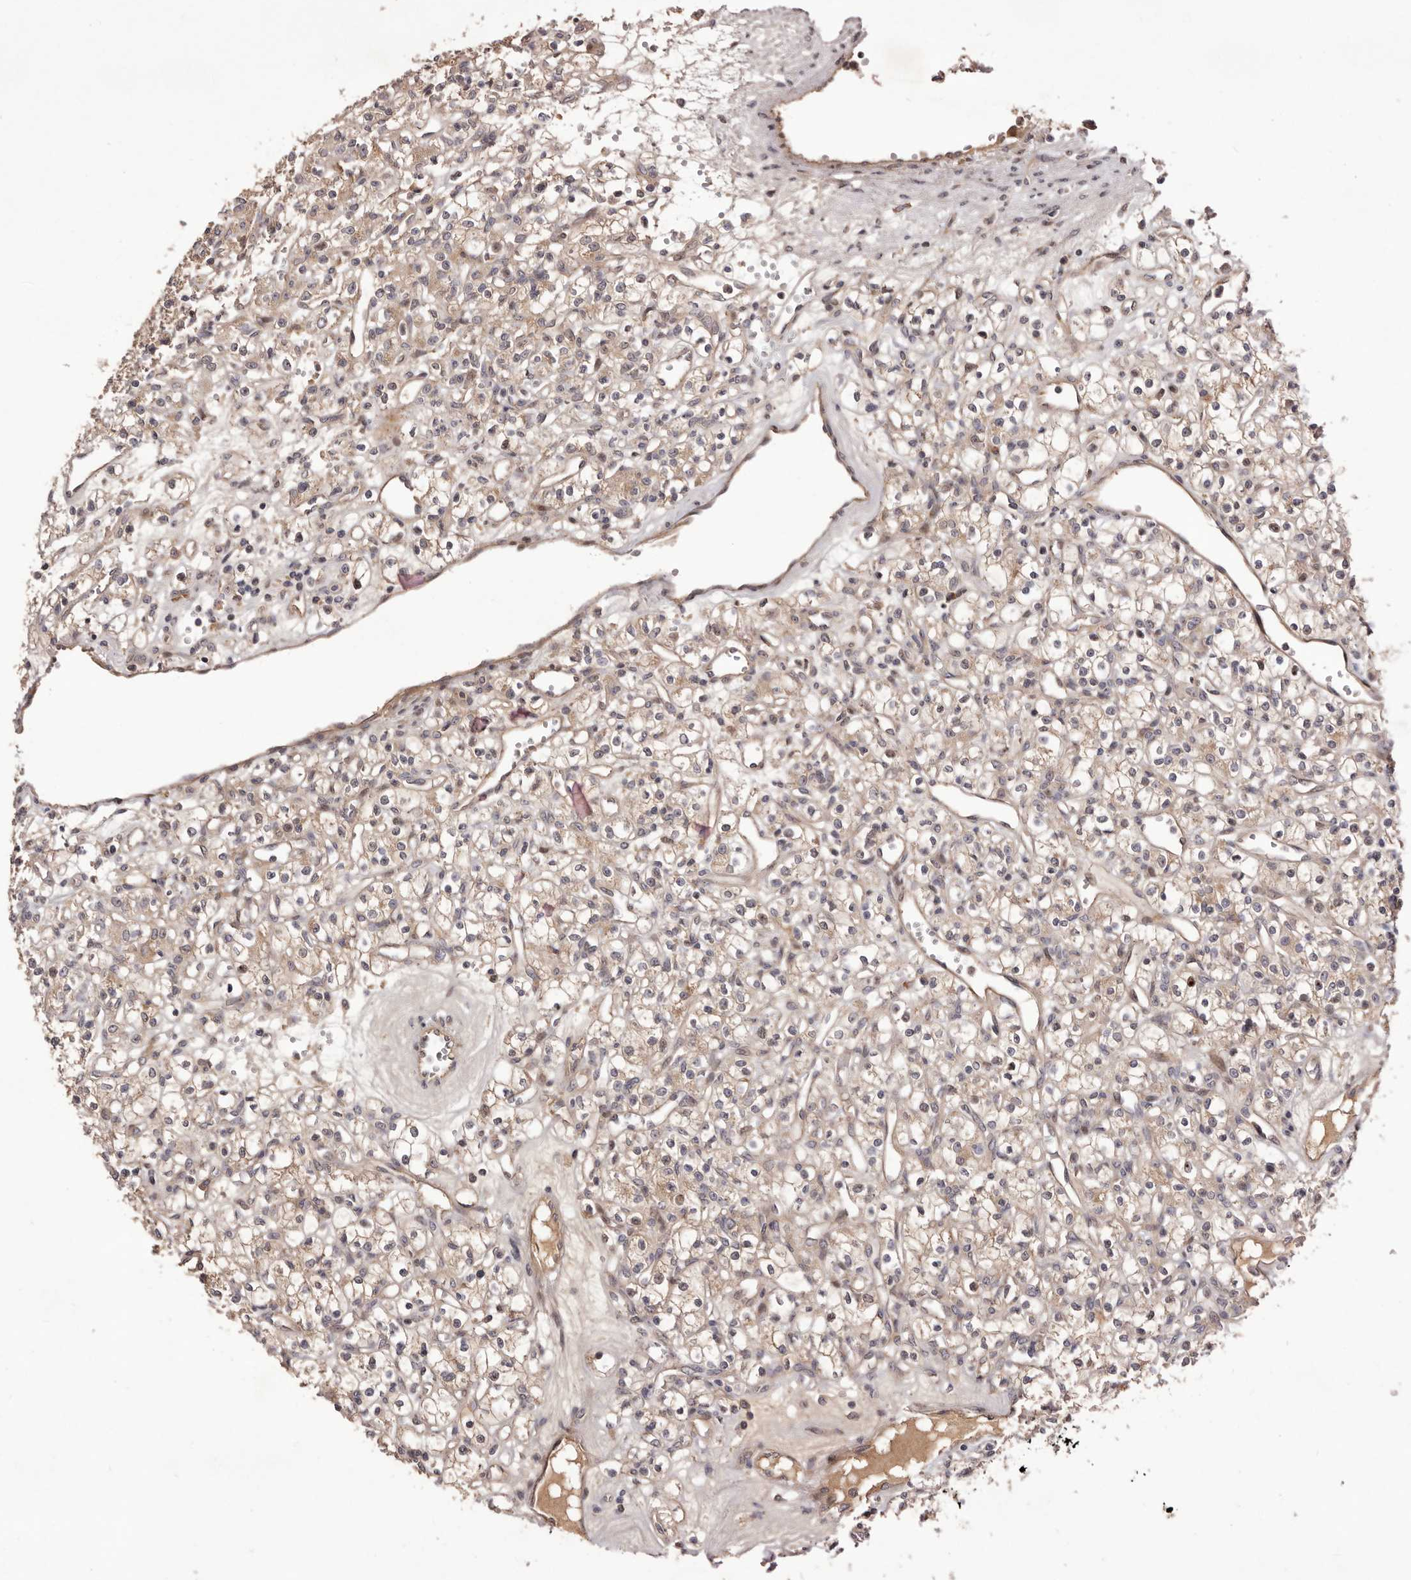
{"staining": {"intensity": "weak", "quantity": ">75%", "location": "cytoplasmic/membranous"}, "tissue": "renal cancer", "cell_type": "Tumor cells", "image_type": "cancer", "snomed": [{"axis": "morphology", "description": "Adenocarcinoma, NOS"}, {"axis": "topography", "description": "Kidney"}], "caption": "Immunohistochemical staining of renal cancer (adenocarcinoma) reveals weak cytoplasmic/membranous protein staining in about >75% of tumor cells. (Stains: DAB (3,3'-diaminobenzidine) in brown, nuclei in blue, Microscopy: brightfield microscopy at high magnification).", "gene": "DOP1A", "patient": {"sex": "female", "age": 59}}